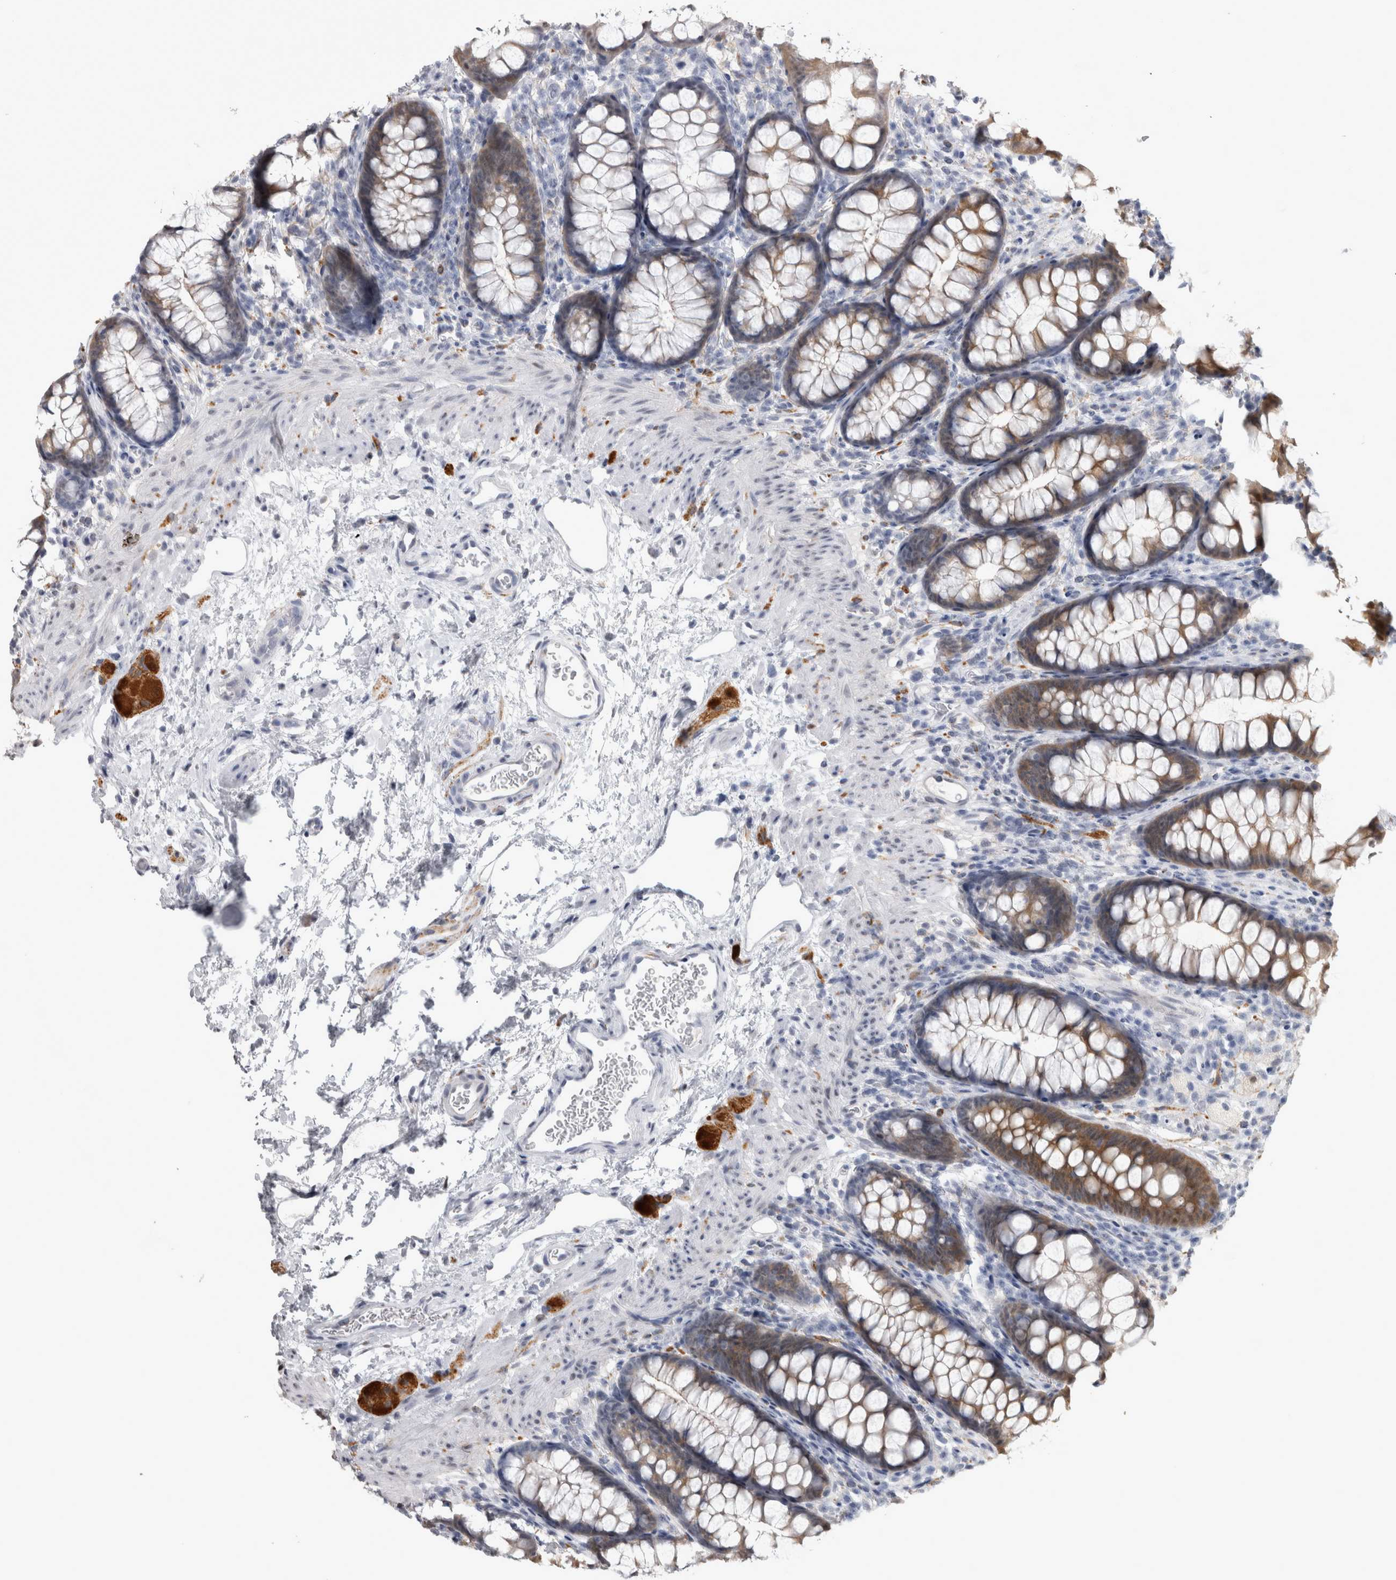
{"staining": {"intensity": "negative", "quantity": "none", "location": "none"}, "tissue": "colon", "cell_type": "Endothelial cells", "image_type": "normal", "snomed": [{"axis": "morphology", "description": "Normal tissue, NOS"}, {"axis": "topography", "description": "Colon"}], "caption": "DAB immunohistochemical staining of unremarkable human colon shows no significant expression in endothelial cells.", "gene": "ACOT7", "patient": {"sex": "female", "age": 62}}